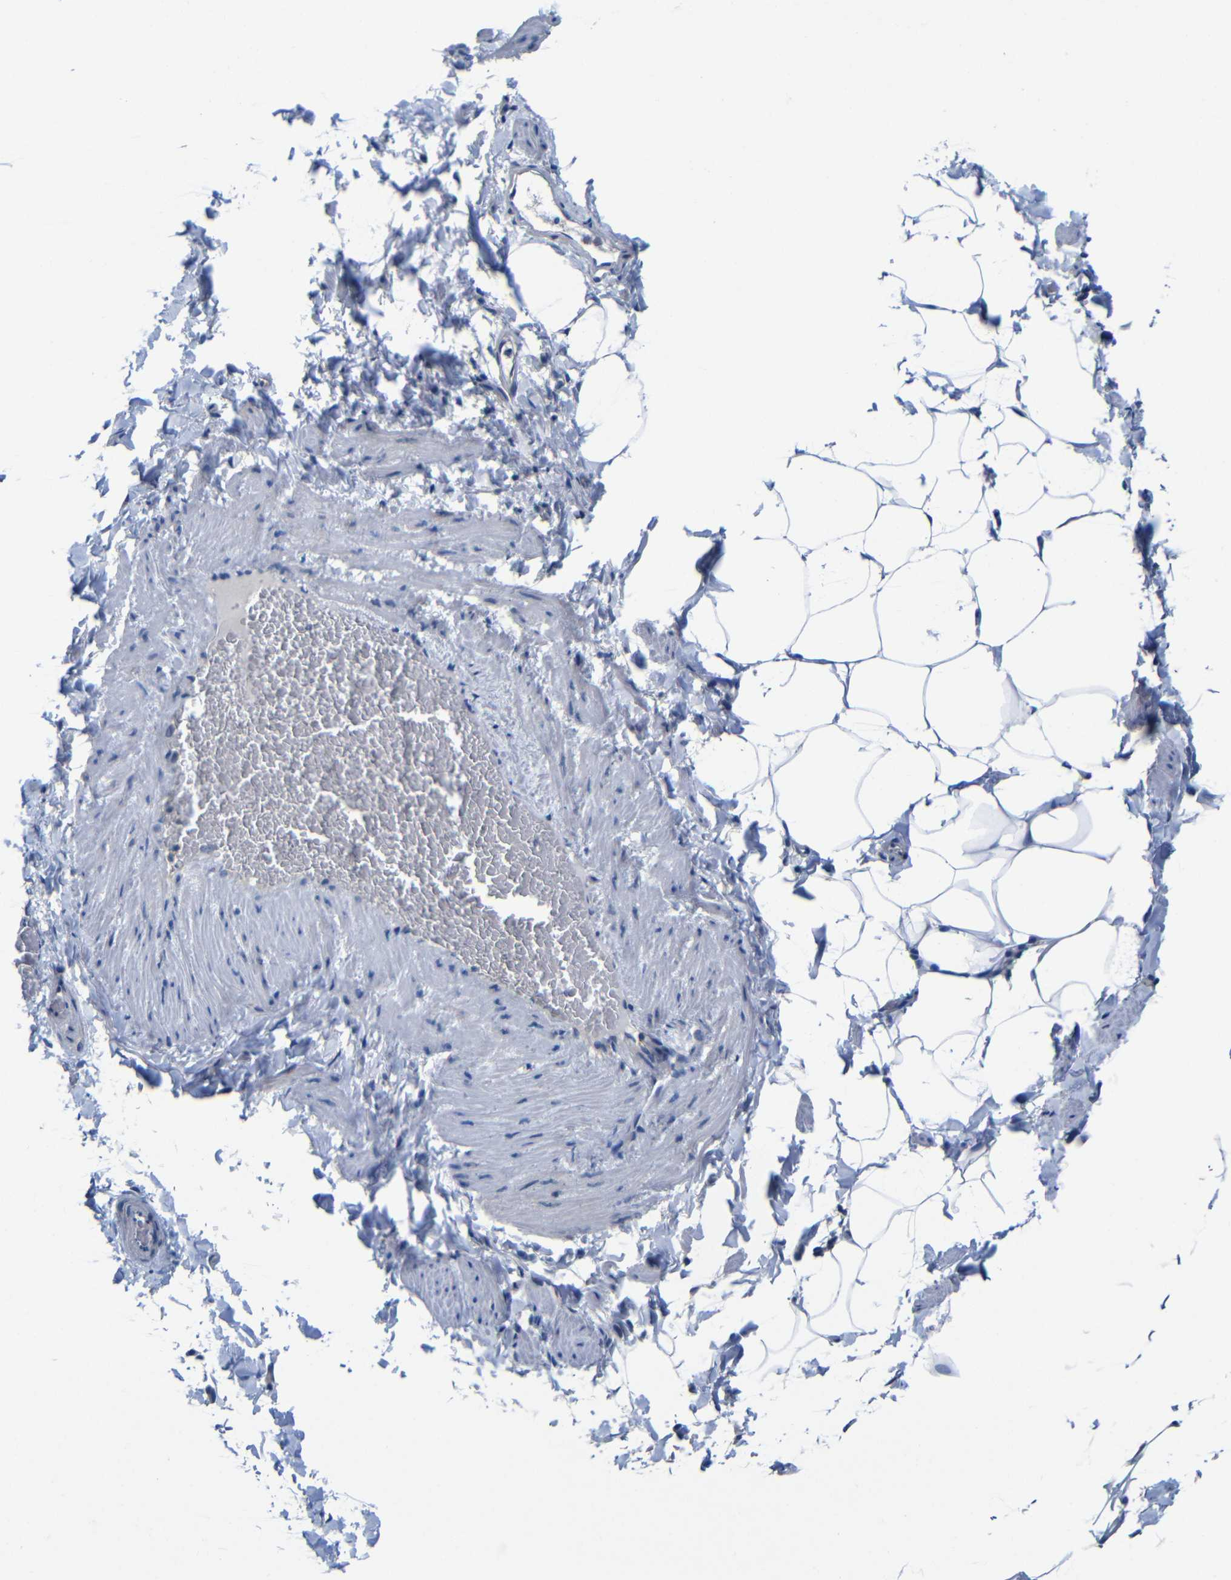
{"staining": {"intensity": "weak", "quantity": "25%-75%", "location": "cytoplasmic/membranous"}, "tissue": "adipose tissue", "cell_type": "Adipocytes", "image_type": "normal", "snomed": [{"axis": "morphology", "description": "Normal tissue, NOS"}, {"axis": "topography", "description": "Vascular tissue"}], "caption": "Immunohistochemistry histopathology image of benign human adipose tissue stained for a protein (brown), which demonstrates low levels of weak cytoplasmic/membranous expression in approximately 25%-75% of adipocytes.", "gene": "ZNF90", "patient": {"sex": "male", "age": 41}}